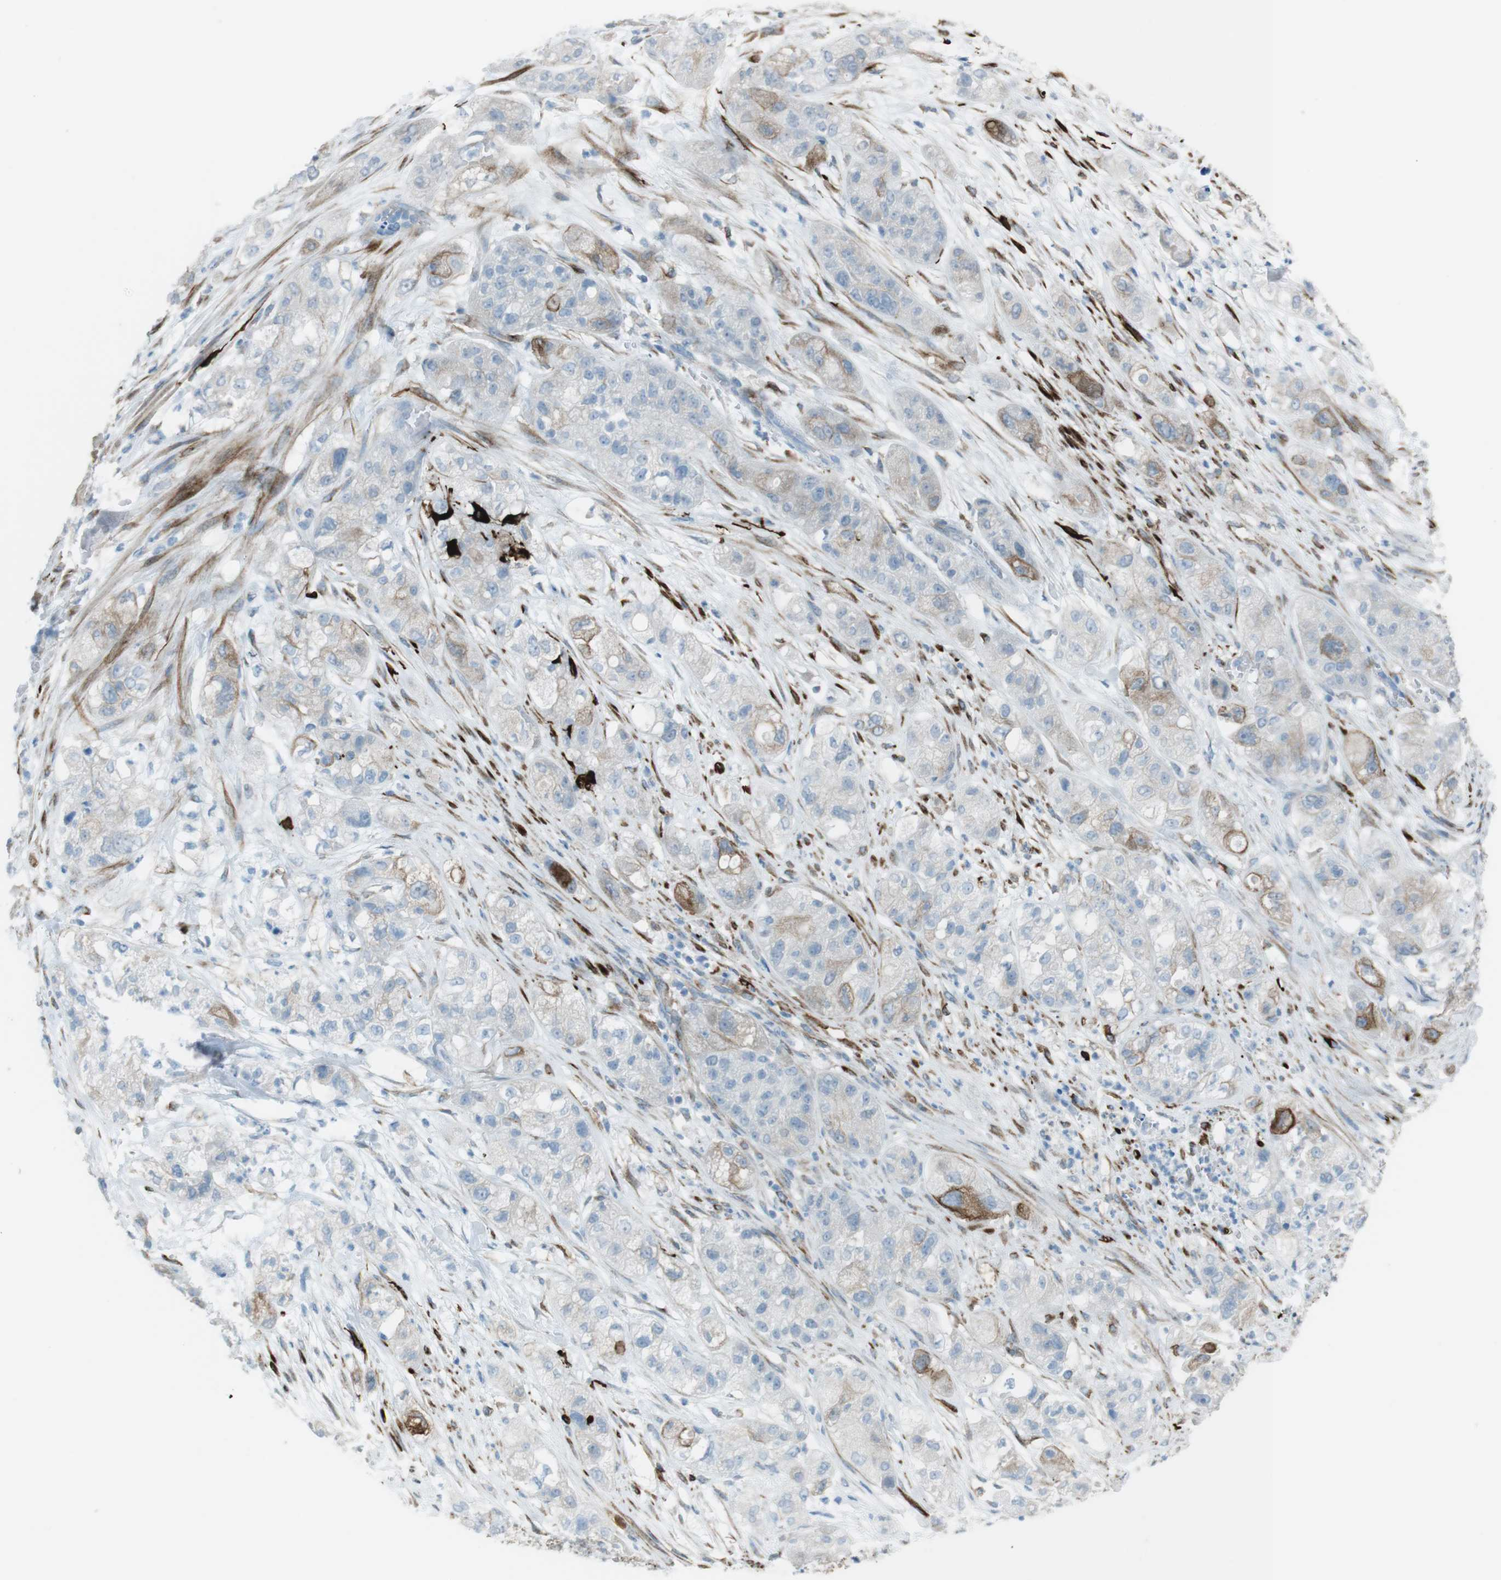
{"staining": {"intensity": "weak", "quantity": "25%-75%", "location": "cytoplasmic/membranous"}, "tissue": "pancreatic cancer", "cell_type": "Tumor cells", "image_type": "cancer", "snomed": [{"axis": "morphology", "description": "Adenocarcinoma, NOS"}, {"axis": "topography", "description": "Pancreas"}], "caption": "Approximately 25%-75% of tumor cells in pancreatic adenocarcinoma exhibit weak cytoplasmic/membranous protein staining as visualized by brown immunohistochemical staining.", "gene": "TUBB2A", "patient": {"sex": "female", "age": 78}}